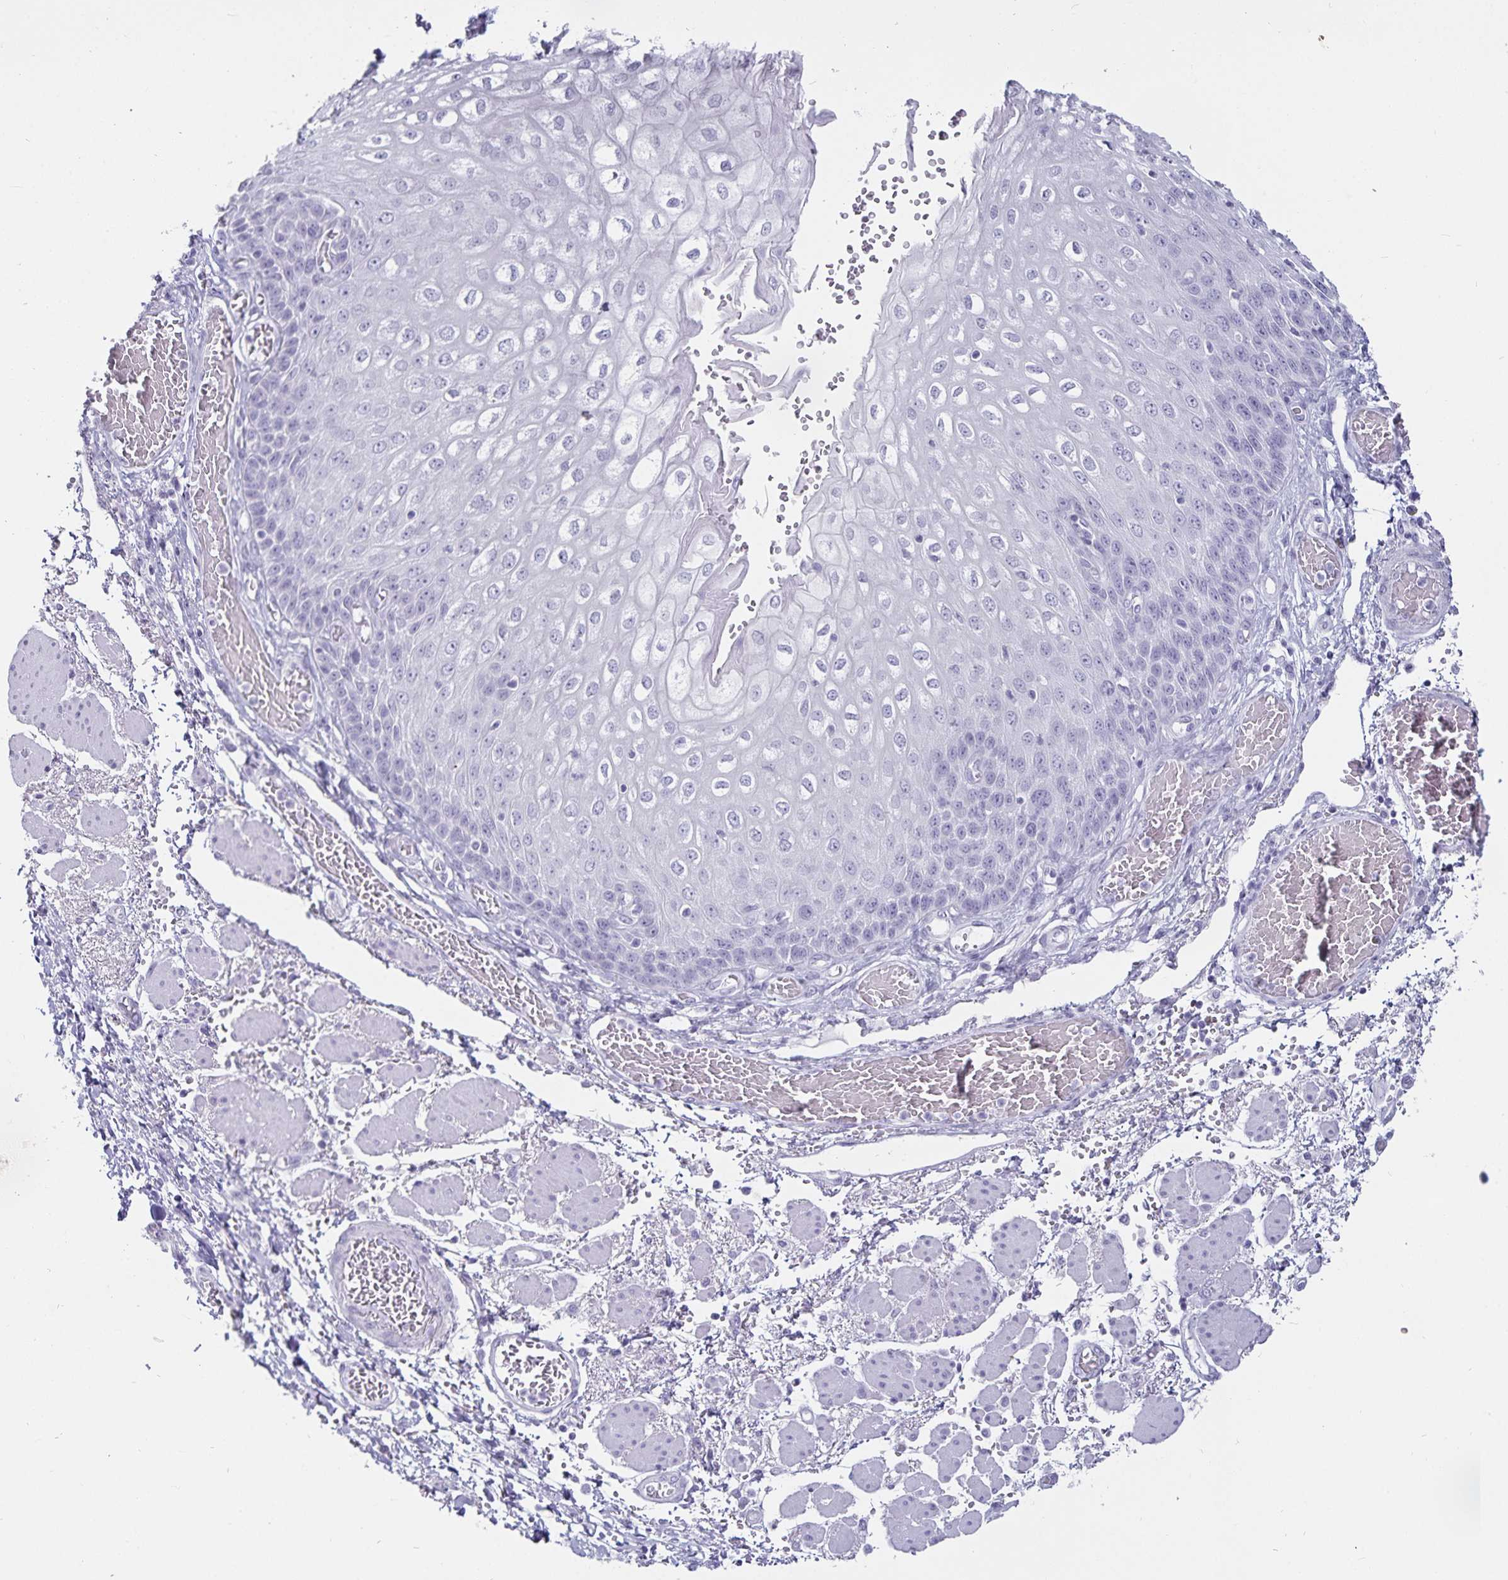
{"staining": {"intensity": "negative", "quantity": "none", "location": "none"}, "tissue": "esophagus", "cell_type": "Squamous epithelial cells", "image_type": "normal", "snomed": [{"axis": "morphology", "description": "Normal tissue, NOS"}, {"axis": "morphology", "description": "Adenocarcinoma, NOS"}, {"axis": "topography", "description": "Esophagus"}], "caption": "The immunohistochemistry (IHC) histopathology image has no significant expression in squamous epithelial cells of esophagus.", "gene": "DEFA6", "patient": {"sex": "male", "age": 81}}